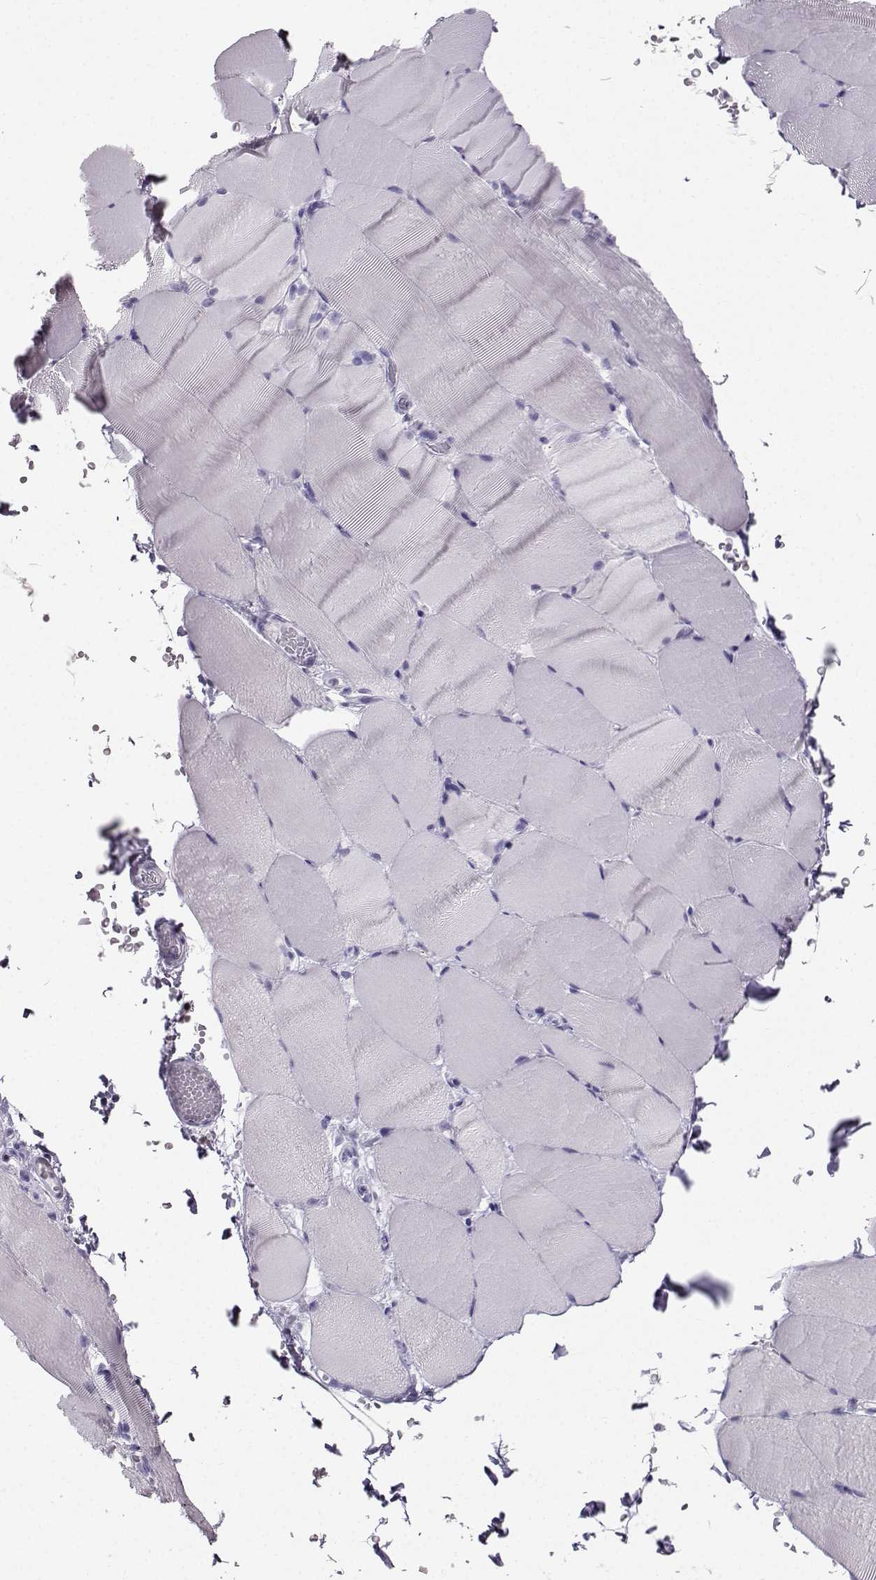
{"staining": {"intensity": "negative", "quantity": "none", "location": "none"}, "tissue": "skeletal muscle", "cell_type": "Myocytes", "image_type": "normal", "snomed": [{"axis": "morphology", "description": "Normal tissue, NOS"}, {"axis": "topography", "description": "Skeletal muscle"}], "caption": "Myocytes are negative for brown protein staining in benign skeletal muscle.", "gene": "IQCD", "patient": {"sex": "female", "age": 37}}